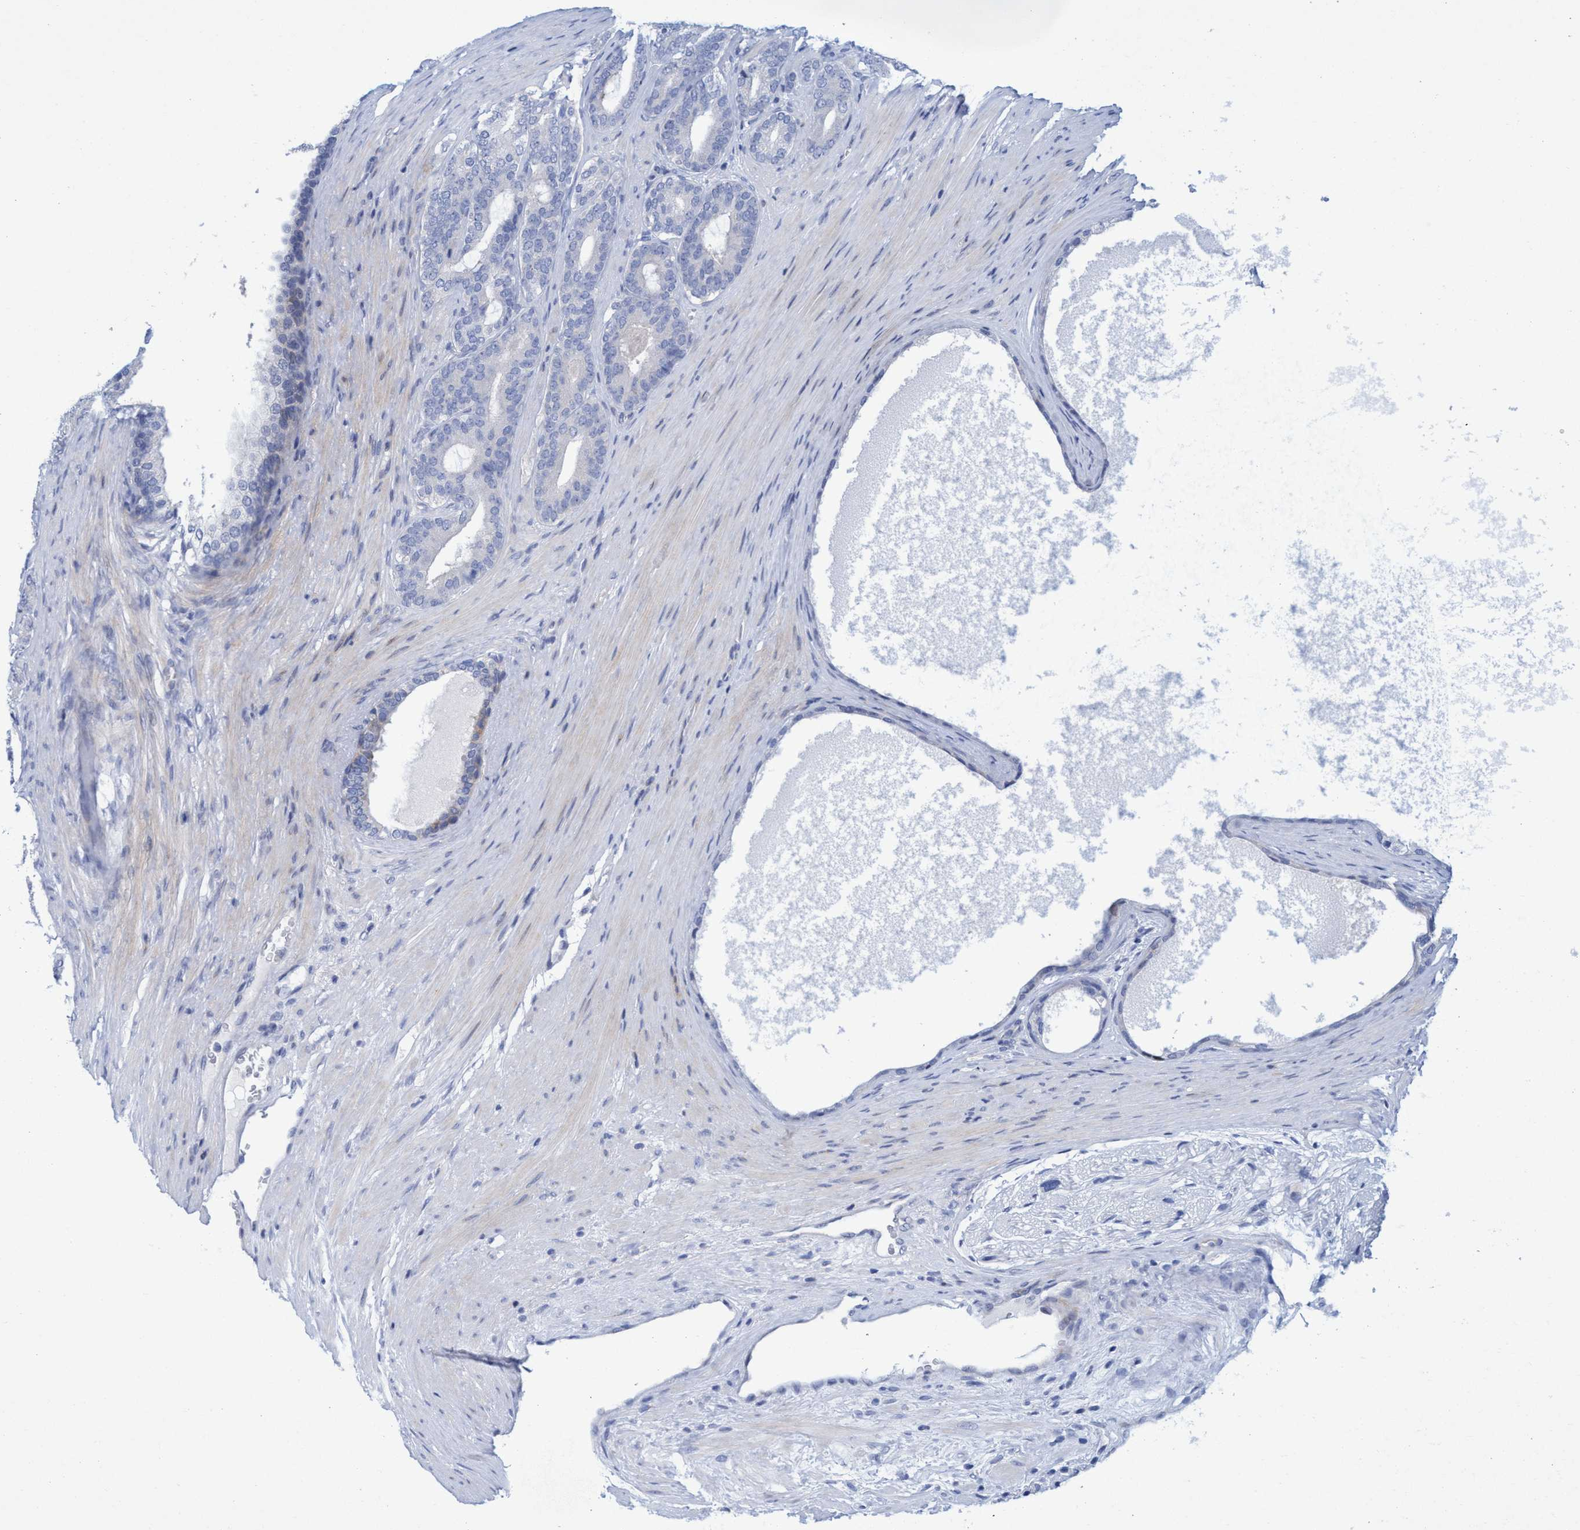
{"staining": {"intensity": "negative", "quantity": "none", "location": "none"}, "tissue": "prostate cancer", "cell_type": "Tumor cells", "image_type": "cancer", "snomed": [{"axis": "morphology", "description": "Adenocarcinoma, High grade"}, {"axis": "topography", "description": "Prostate"}], "caption": "Prostate cancer (adenocarcinoma (high-grade)) was stained to show a protein in brown. There is no significant positivity in tumor cells.", "gene": "R3HCC1", "patient": {"sex": "male", "age": 60}}